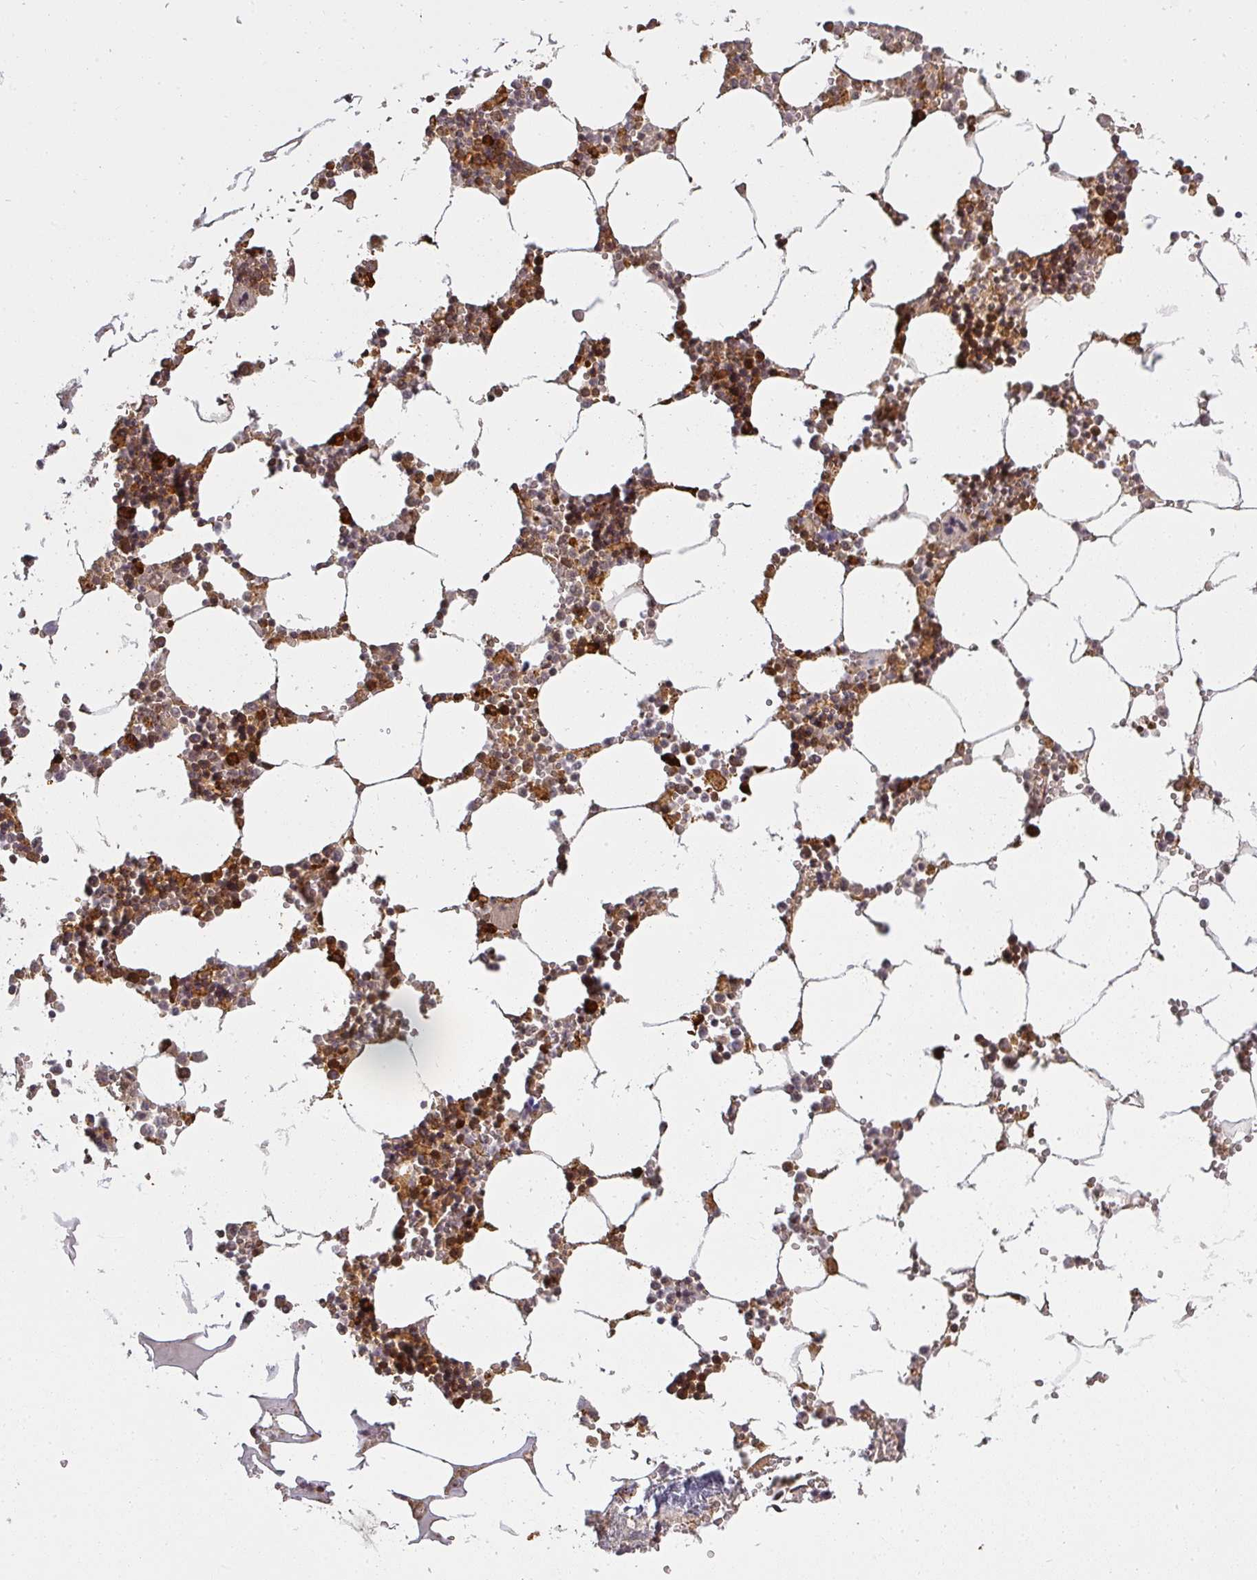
{"staining": {"intensity": "strong", "quantity": "25%-75%", "location": "cytoplasmic/membranous"}, "tissue": "bone marrow", "cell_type": "Hematopoietic cells", "image_type": "normal", "snomed": [{"axis": "morphology", "description": "Normal tissue, NOS"}, {"axis": "topography", "description": "Bone marrow"}], "caption": "A high-resolution image shows IHC staining of unremarkable bone marrow, which reveals strong cytoplasmic/membranous positivity in approximately 25%-75% of hematopoietic cells.", "gene": "PPP6R3", "patient": {"sex": "male", "age": 54}}